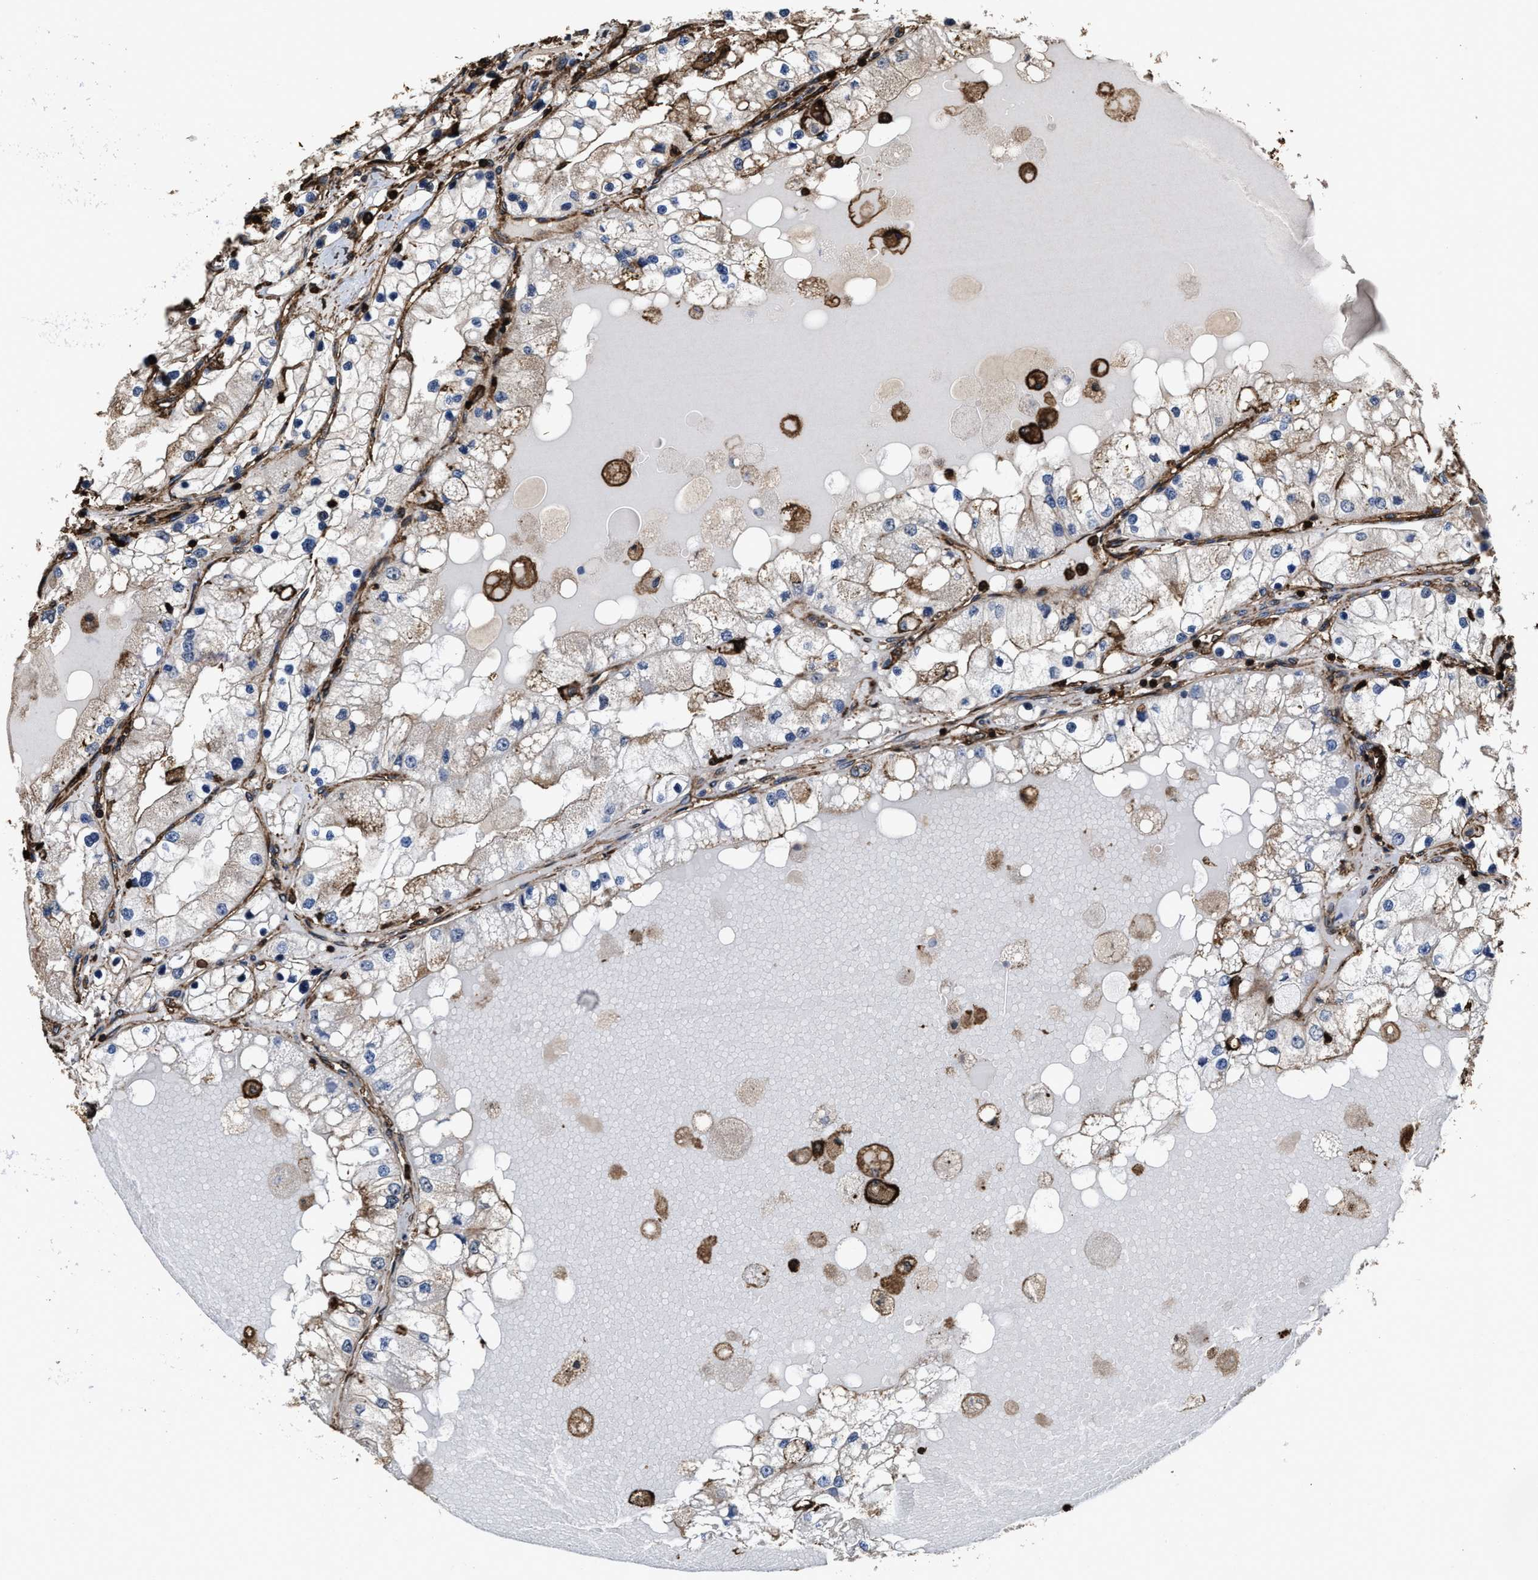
{"staining": {"intensity": "weak", "quantity": "<25%", "location": "cytoplasmic/membranous"}, "tissue": "renal cancer", "cell_type": "Tumor cells", "image_type": "cancer", "snomed": [{"axis": "morphology", "description": "Adenocarcinoma, NOS"}, {"axis": "topography", "description": "Kidney"}], "caption": "Tumor cells are negative for brown protein staining in renal cancer.", "gene": "KBTBD2", "patient": {"sex": "male", "age": 68}}